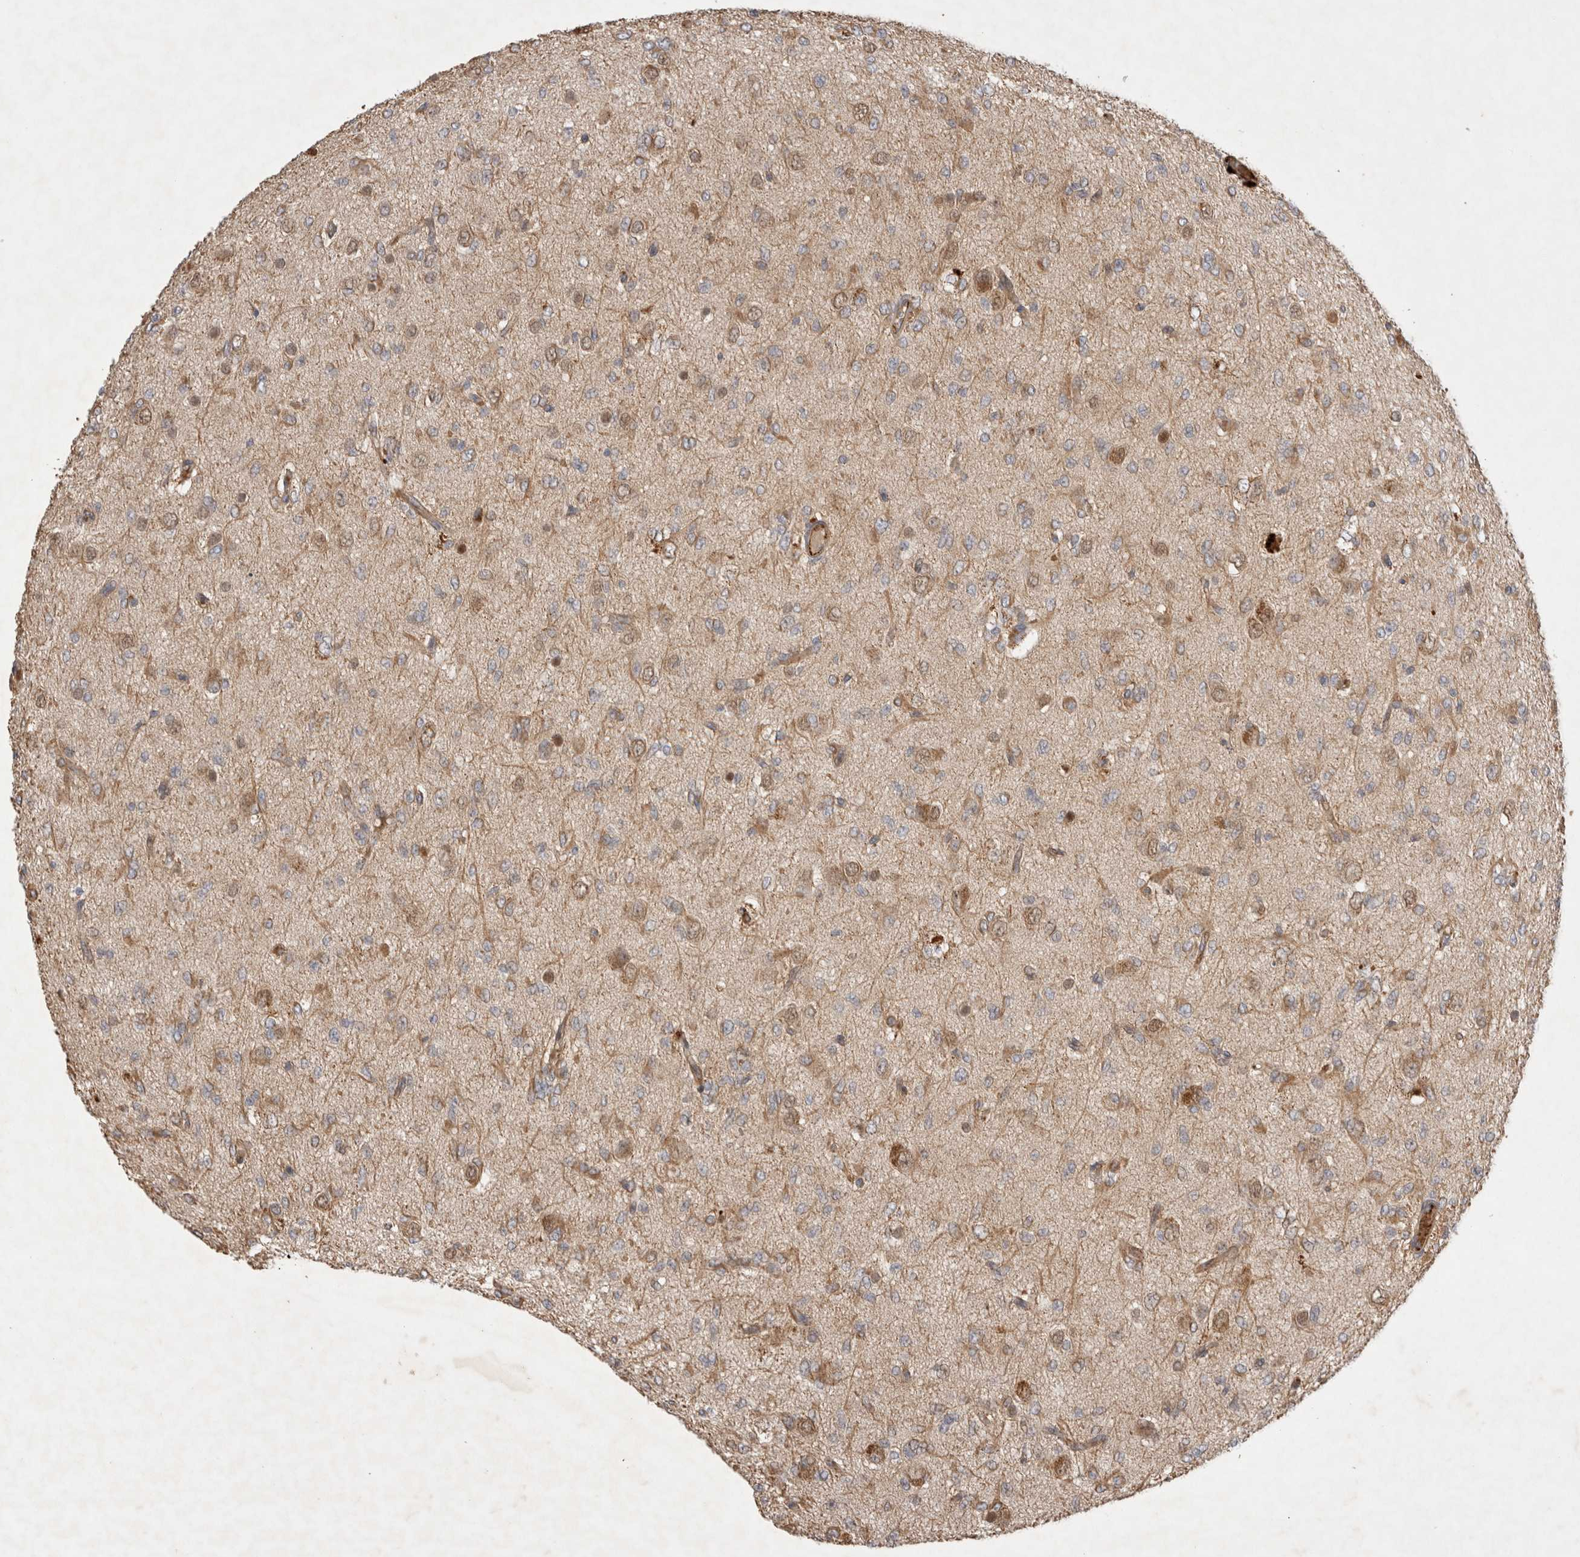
{"staining": {"intensity": "weak", "quantity": "<25%", "location": "cytoplasmic/membranous"}, "tissue": "glioma", "cell_type": "Tumor cells", "image_type": "cancer", "snomed": [{"axis": "morphology", "description": "Glioma, malignant, High grade"}, {"axis": "topography", "description": "Brain"}], "caption": "This is a histopathology image of IHC staining of high-grade glioma (malignant), which shows no positivity in tumor cells. (DAB immunohistochemistry, high magnification).", "gene": "NMU", "patient": {"sex": "female", "age": 59}}